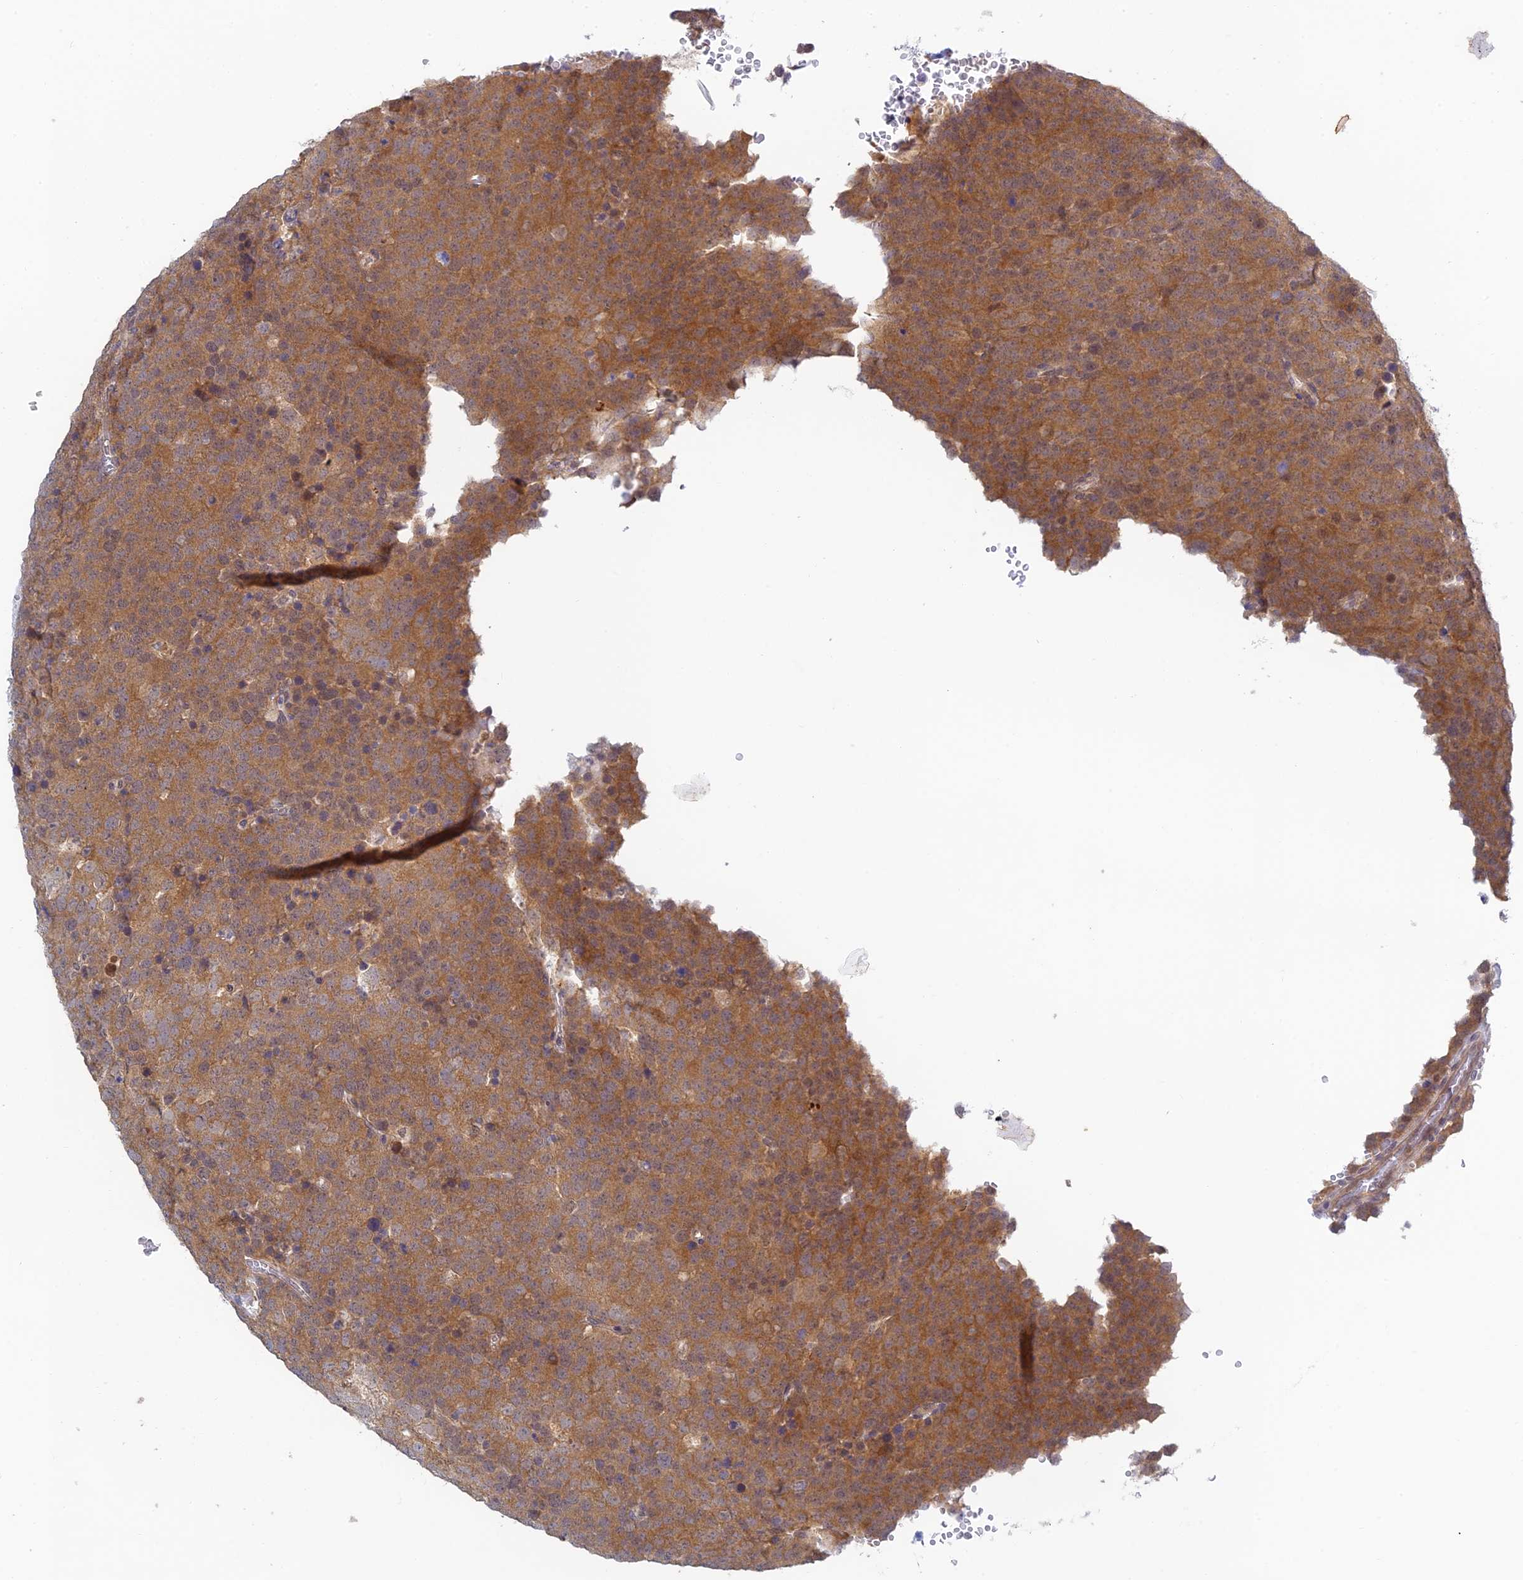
{"staining": {"intensity": "moderate", "quantity": ">75%", "location": "cytoplasmic/membranous"}, "tissue": "testis cancer", "cell_type": "Tumor cells", "image_type": "cancer", "snomed": [{"axis": "morphology", "description": "Seminoma, NOS"}, {"axis": "topography", "description": "Testis"}], "caption": "Testis seminoma stained with a protein marker demonstrates moderate staining in tumor cells.", "gene": "SKIC8", "patient": {"sex": "male", "age": 71}}